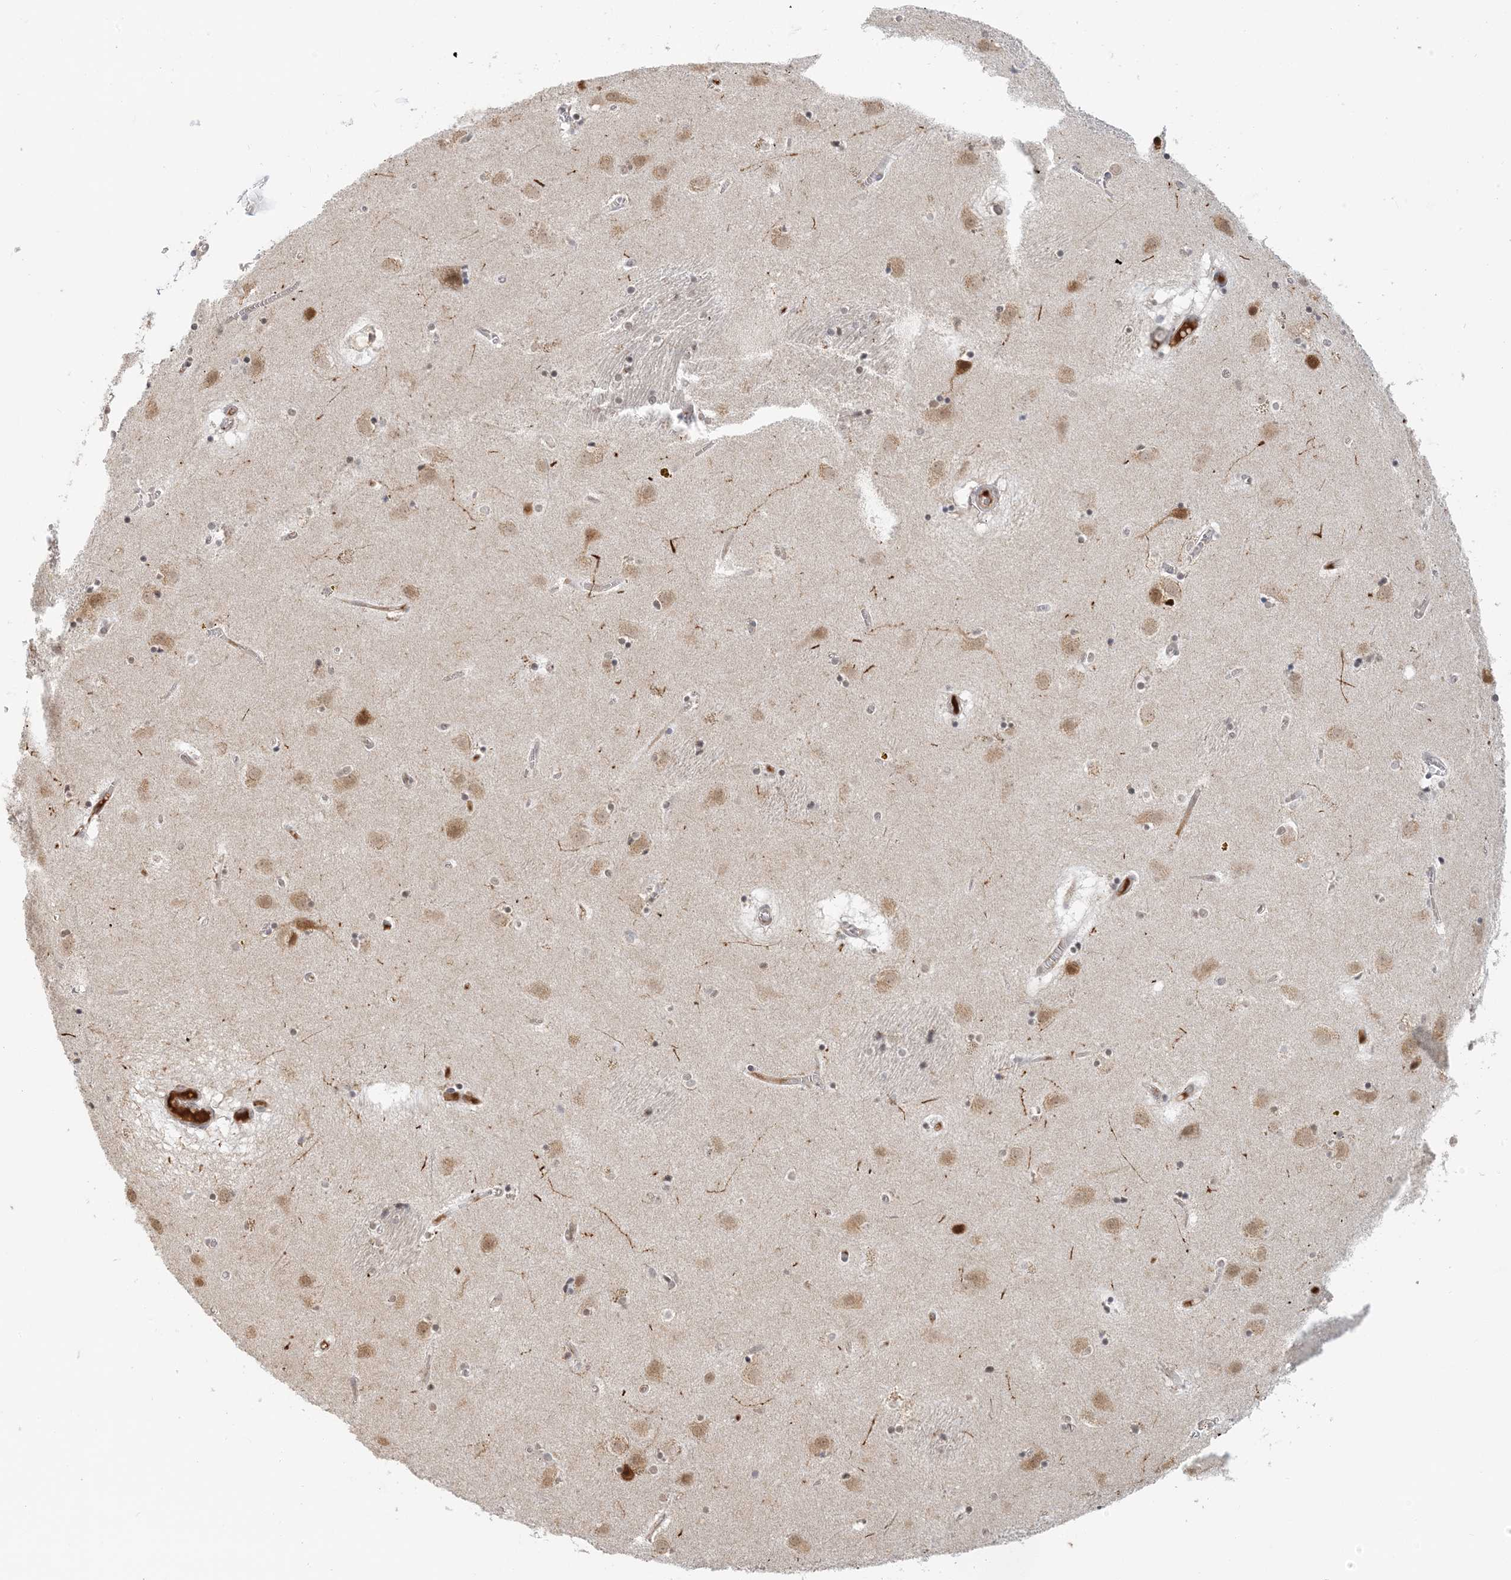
{"staining": {"intensity": "moderate", "quantity": "<25%", "location": "cytoplasmic/membranous"}, "tissue": "caudate", "cell_type": "Glial cells", "image_type": "normal", "snomed": [{"axis": "morphology", "description": "Normal tissue, NOS"}, {"axis": "topography", "description": "Lateral ventricle wall"}], "caption": "DAB (3,3'-diaminobenzidine) immunohistochemical staining of benign caudate exhibits moderate cytoplasmic/membranous protein expression in about <25% of glial cells. Using DAB (brown) and hematoxylin (blue) stains, captured at high magnification using brightfield microscopy.", "gene": "ZCCHC4", "patient": {"sex": "male", "age": 70}}